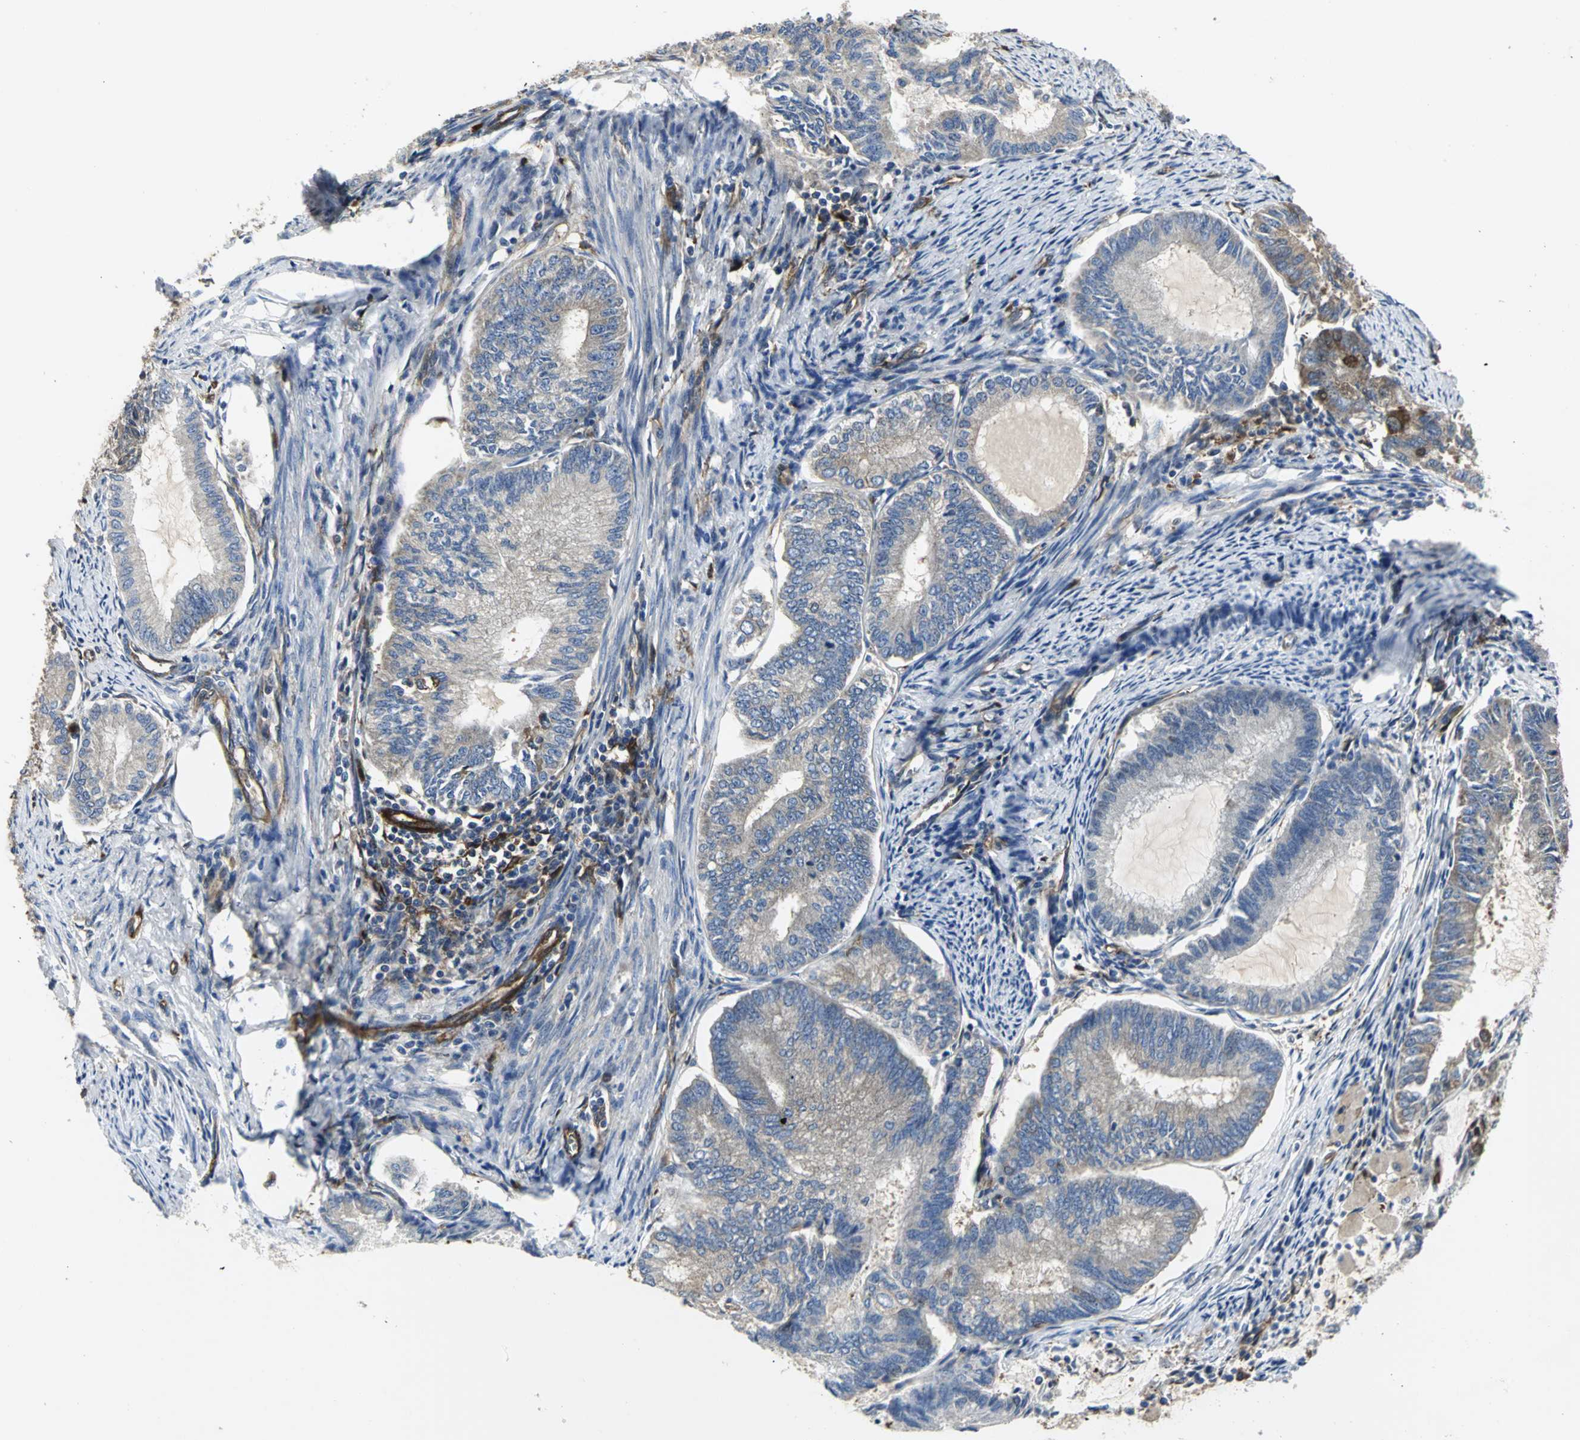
{"staining": {"intensity": "moderate", "quantity": "25%-75%", "location": "cytoplasmic/membranous"}, "tissue": "endometrial cancer", "cell_type": "Tumor cells", "image_type": "cancer", "snomed": [{"axis": "morphology", "description": "Adenocarcinoma, NOS"}, {"axis": "topography", "description": "Endometrium"}], "caption": "An immunohistochemistry image of tumor tissue is shown. Protein staining in brown shows moderate cytoplasmic/membranous positivity in endometrial cancer within tumor cells. (Brightfield microscopy of DAB IHC at high magnification).", "gene": "CHRNB1", "patient": {"sex": "female", "age": 86}}